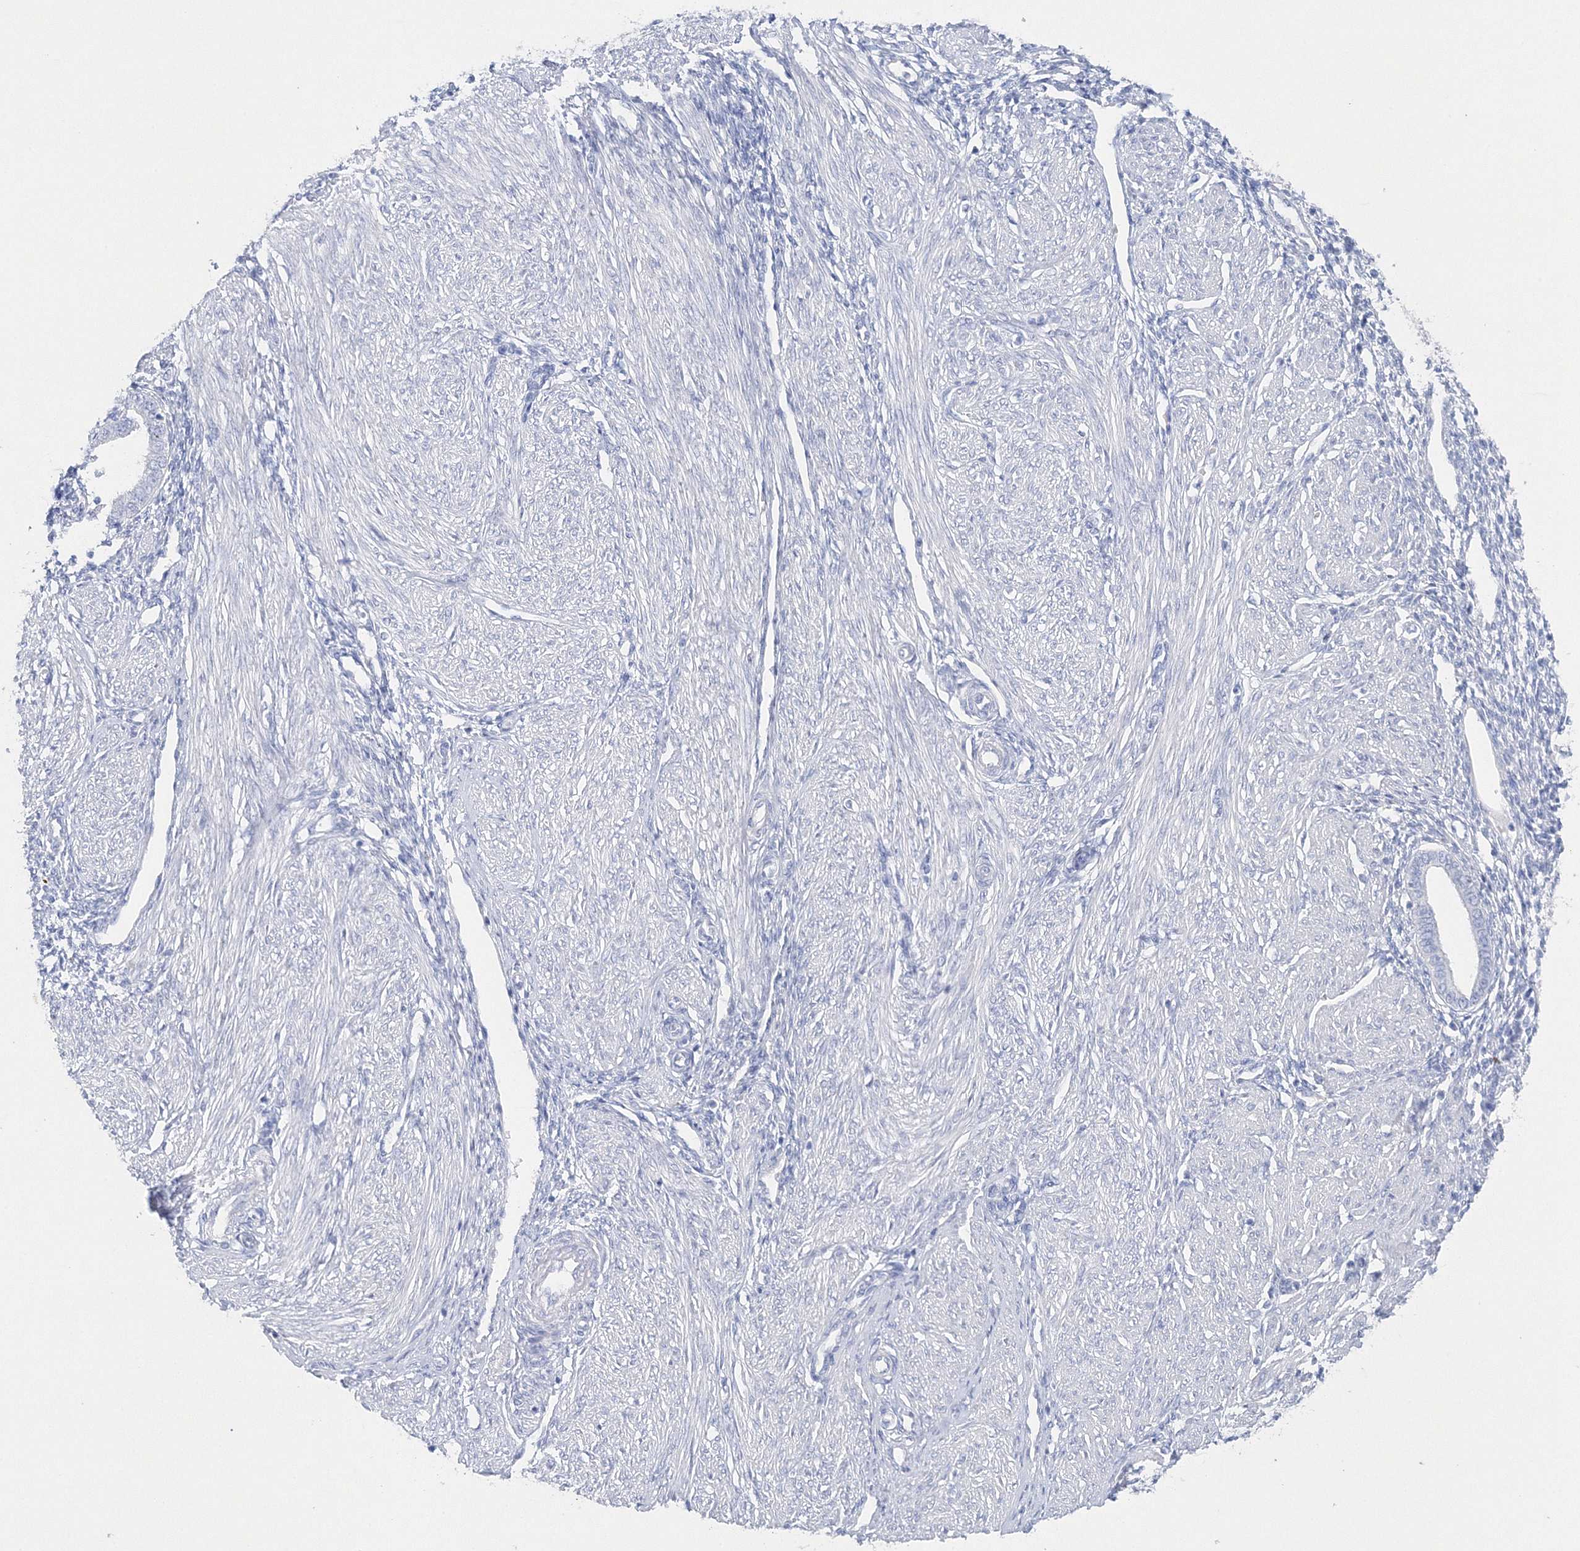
{"staining": {"intensity": "negative", "quantity": "none", "location": "none"}, "tissue": "endometrium", "cell_type": "Cells in endometrial stroma", "image_type": "normal", "snomed": [{"axis": "morphology", "description": "Normal tissue, NOS"}, {"axis": "topography", "description": "Endometrium"}], "caption": "IHC image of unremarkable endometrium: human endometrium stained with DAB displays no significant protein positivity in cells in endometrial stroma.", "gene": "HMGCS1", "patient": {"sex": "female", "age": 53}}